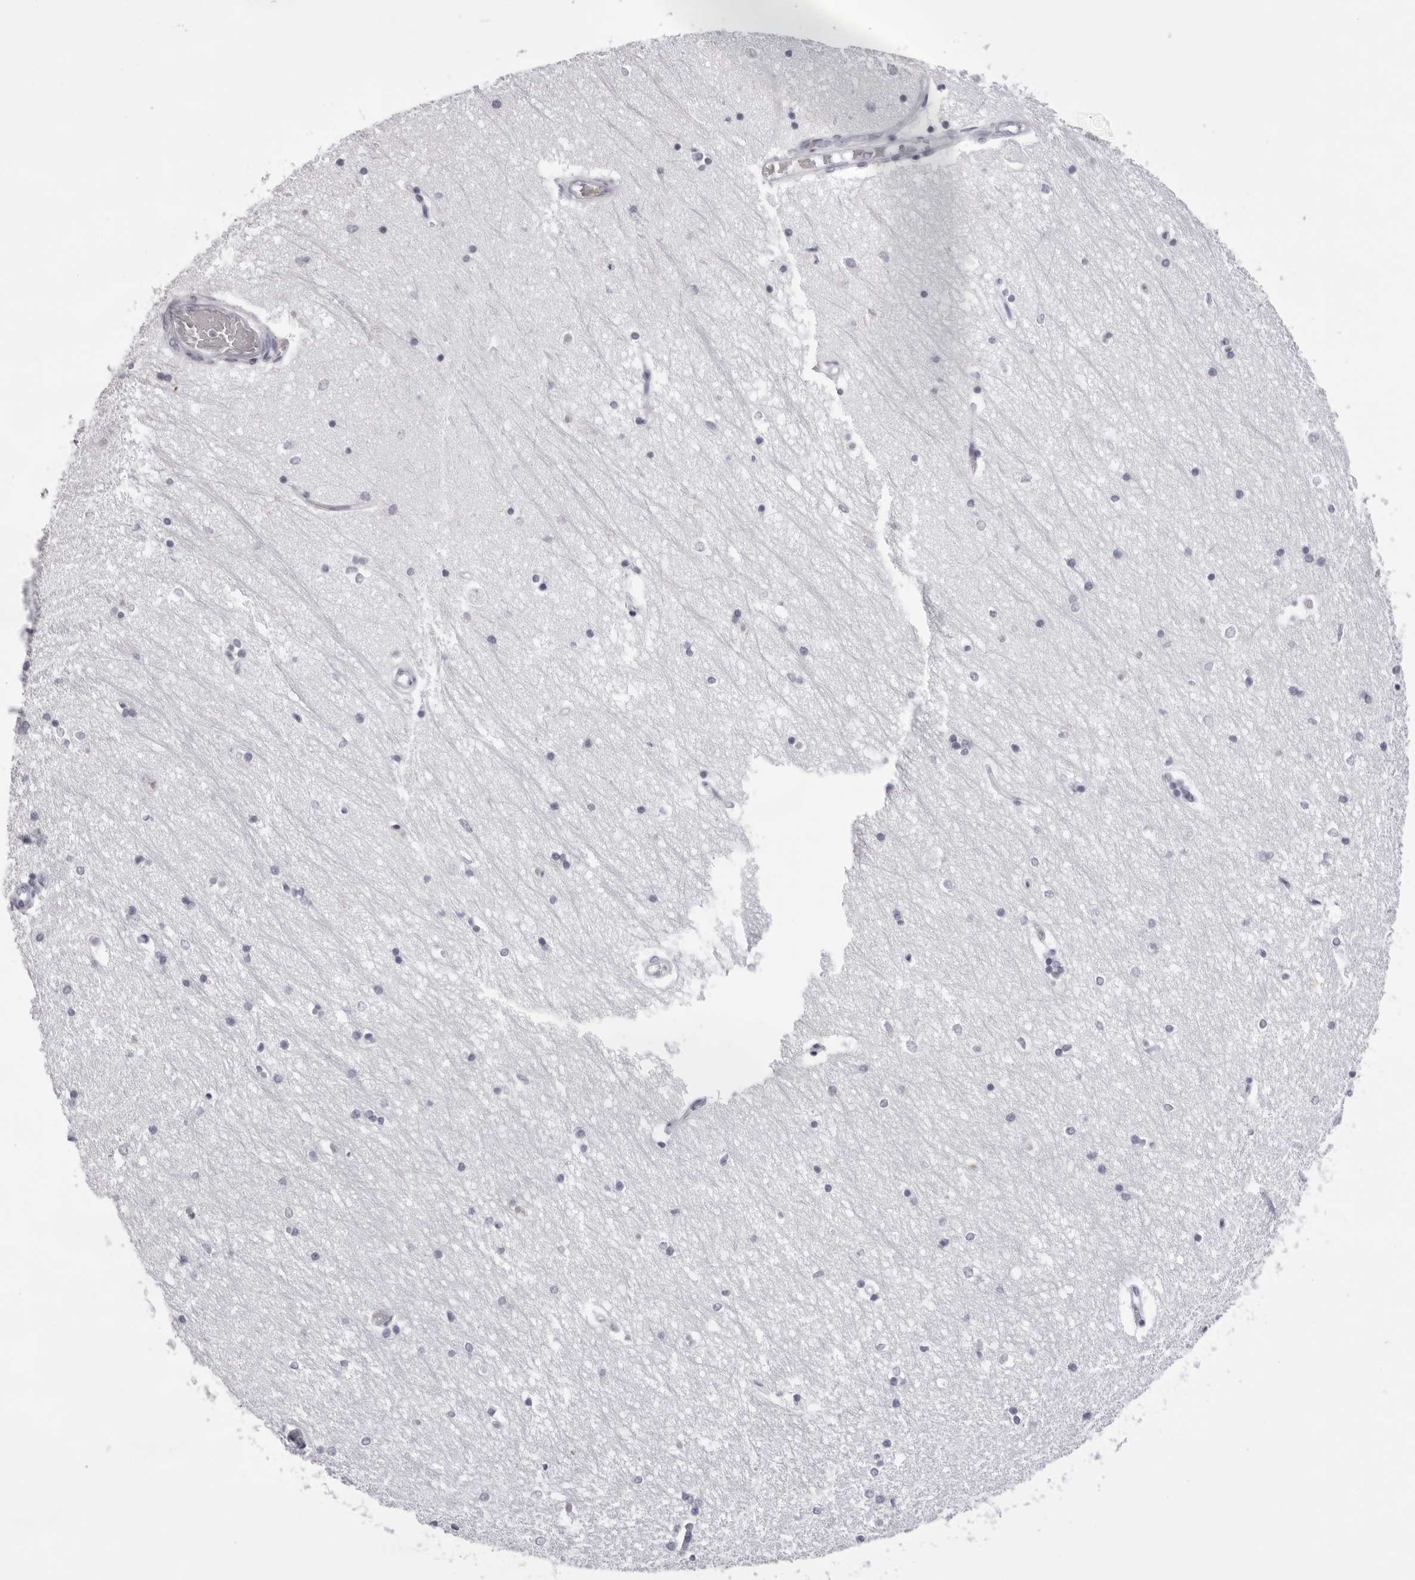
{"staining": {"intensity": "negative", "quantity": "none", "location": "none"}, "tissue": "hippocampus", "cell_type": "Glial cells", "image_type": "normal", "snomed": [{"axis": "morphology", "description": "Normal tissue, NOS"}, {"axis": "topography", "description": "Hippocampus"}], "caption": "This is an immunohistochemistry image of benign human hippocampus. There is no expression in glial cells.", "gene": "SPTA1", "patient": {"sex": "male", "age": 45}}